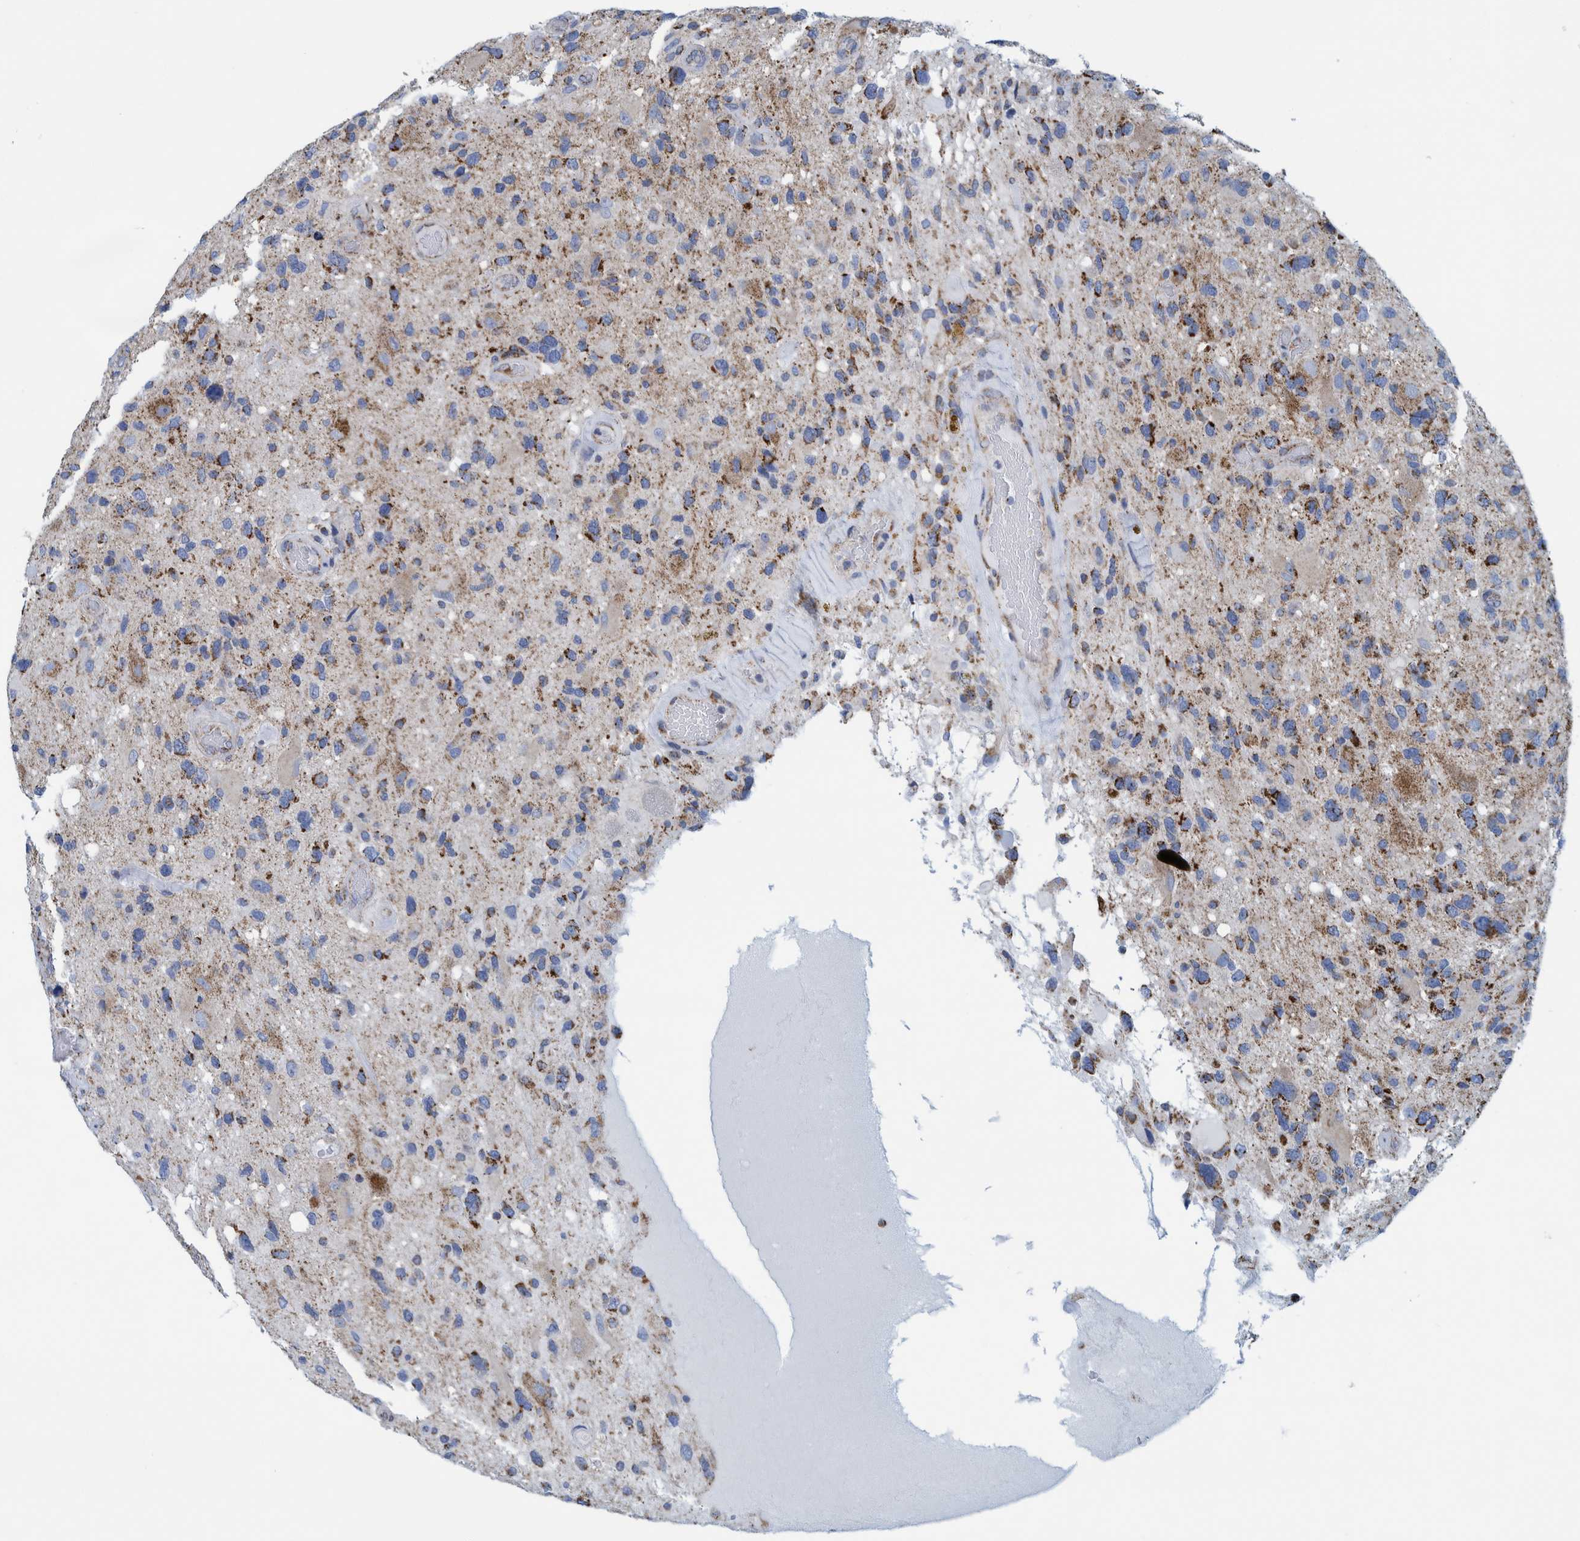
{"staining": {"intensity": "strong", "quantity": "<25%", "location": "cytoplasmic/membranous"}, "tissue": "glioma", "cell_type": "Tumor cells", "image_type": "cancer", "snomed": [{"axis": "morphology", "description": "Glioma, malignant, High grade"}, {"axis": "topography", "description": "Brain"}], "caption": "This is an image of immunohistochemistry (IHC) staining of high-grade glioma (malignant), which shows strong staining in the cytoplasmic/membranous of tumor cells.", "gene": "MRPS7", "patient": {"sex": "male", "age": 33}}